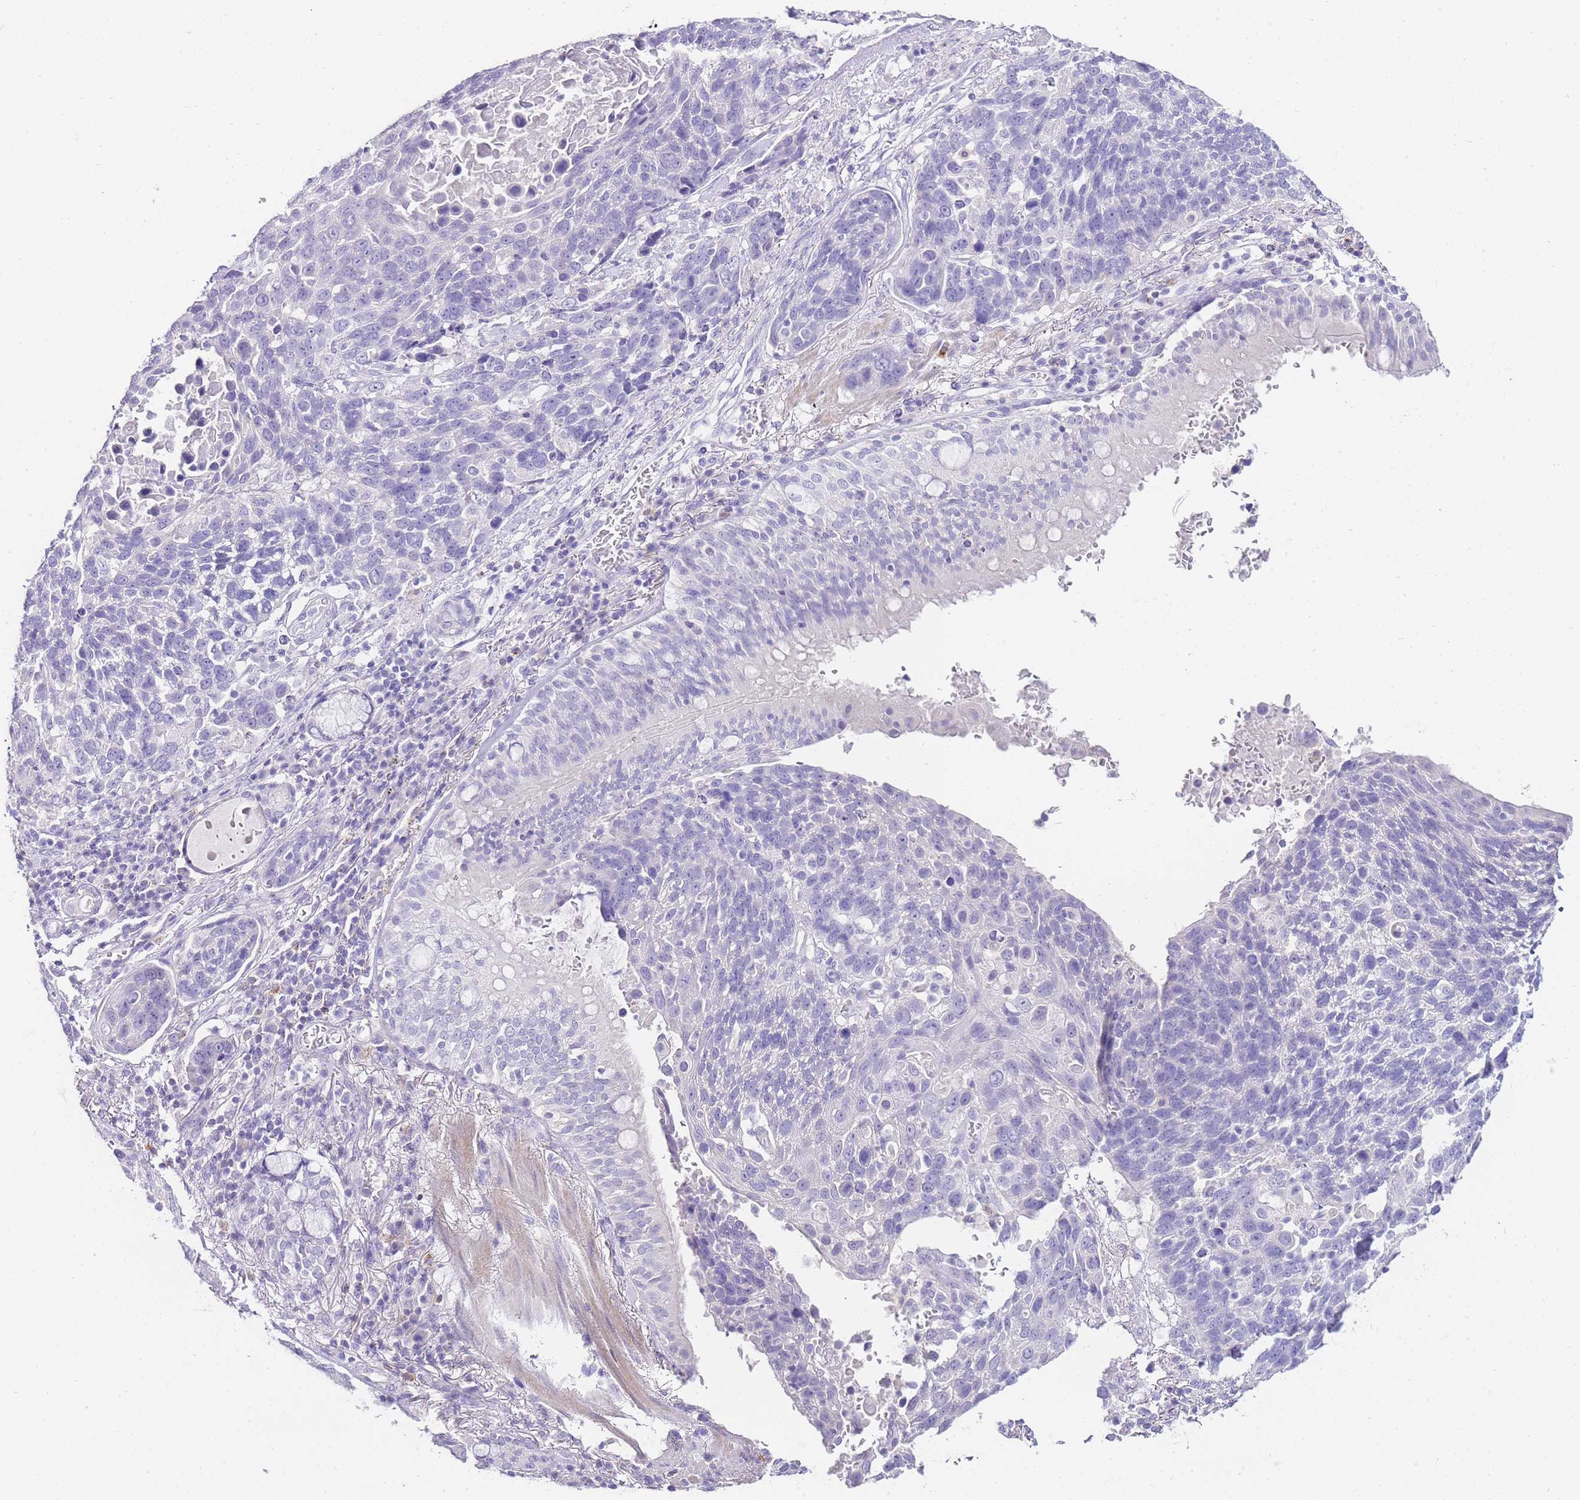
{"staining": {"intensity": "negative", "quantity": "none", "location": "none"}, "tissue": "lung cancer", "cell_type": "Tumor cells", "image_type": "cancer", "snomed": [{"axis": "morphology", "description": "Squamous cell carcinoma, NOS"}, {"axis": "topography", "description": "Lung"}], "caption": "Protein analysis of lung cancer (squamous cell carcinoma) displays no significant expression in tumor cells.", "gene": "DPP4", "patient": {"sex": "male", "age": 66}}